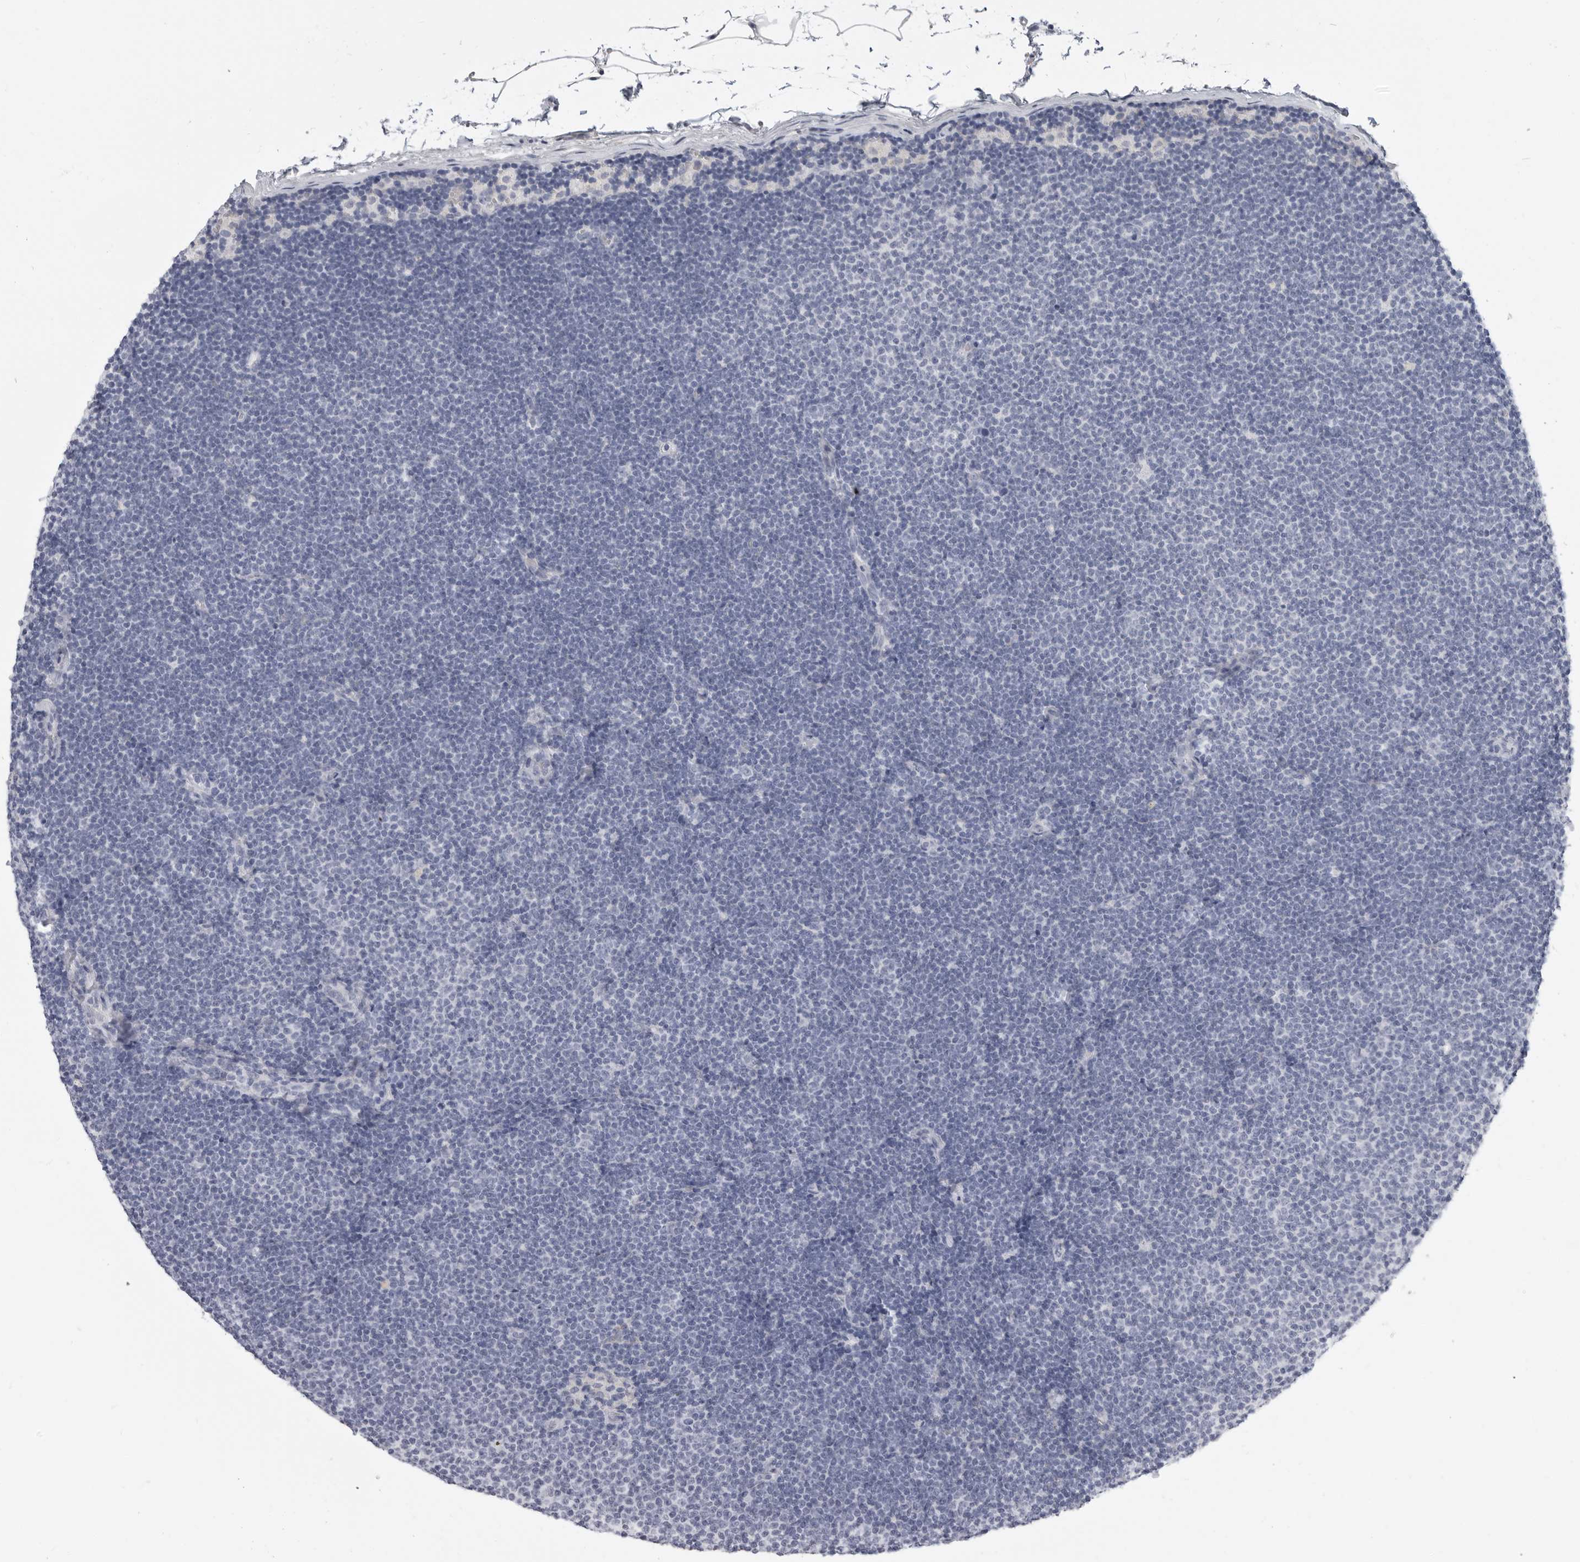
{"staining": {"intensity": "negative", "quantity": "none", "location": "none"}, "tissue": "lymphoma", "cell_type": "Tumor cells", "image_type": "cancer", "snomed": [{"axis": "morphology", "description": "Malignant lymphoma, non-Hodgkin's type, Low grade"}, {"axis": "topography", "description": "Lymph node"}], "caption": "Lymphoma was stained to show a protein in brown. There is no significant expression in tumor cells. (Immunohistochemistry, brightfield microscopy, high magnification).", "gene": "PLN", "patient": {"sex": "female", "age": 53}}